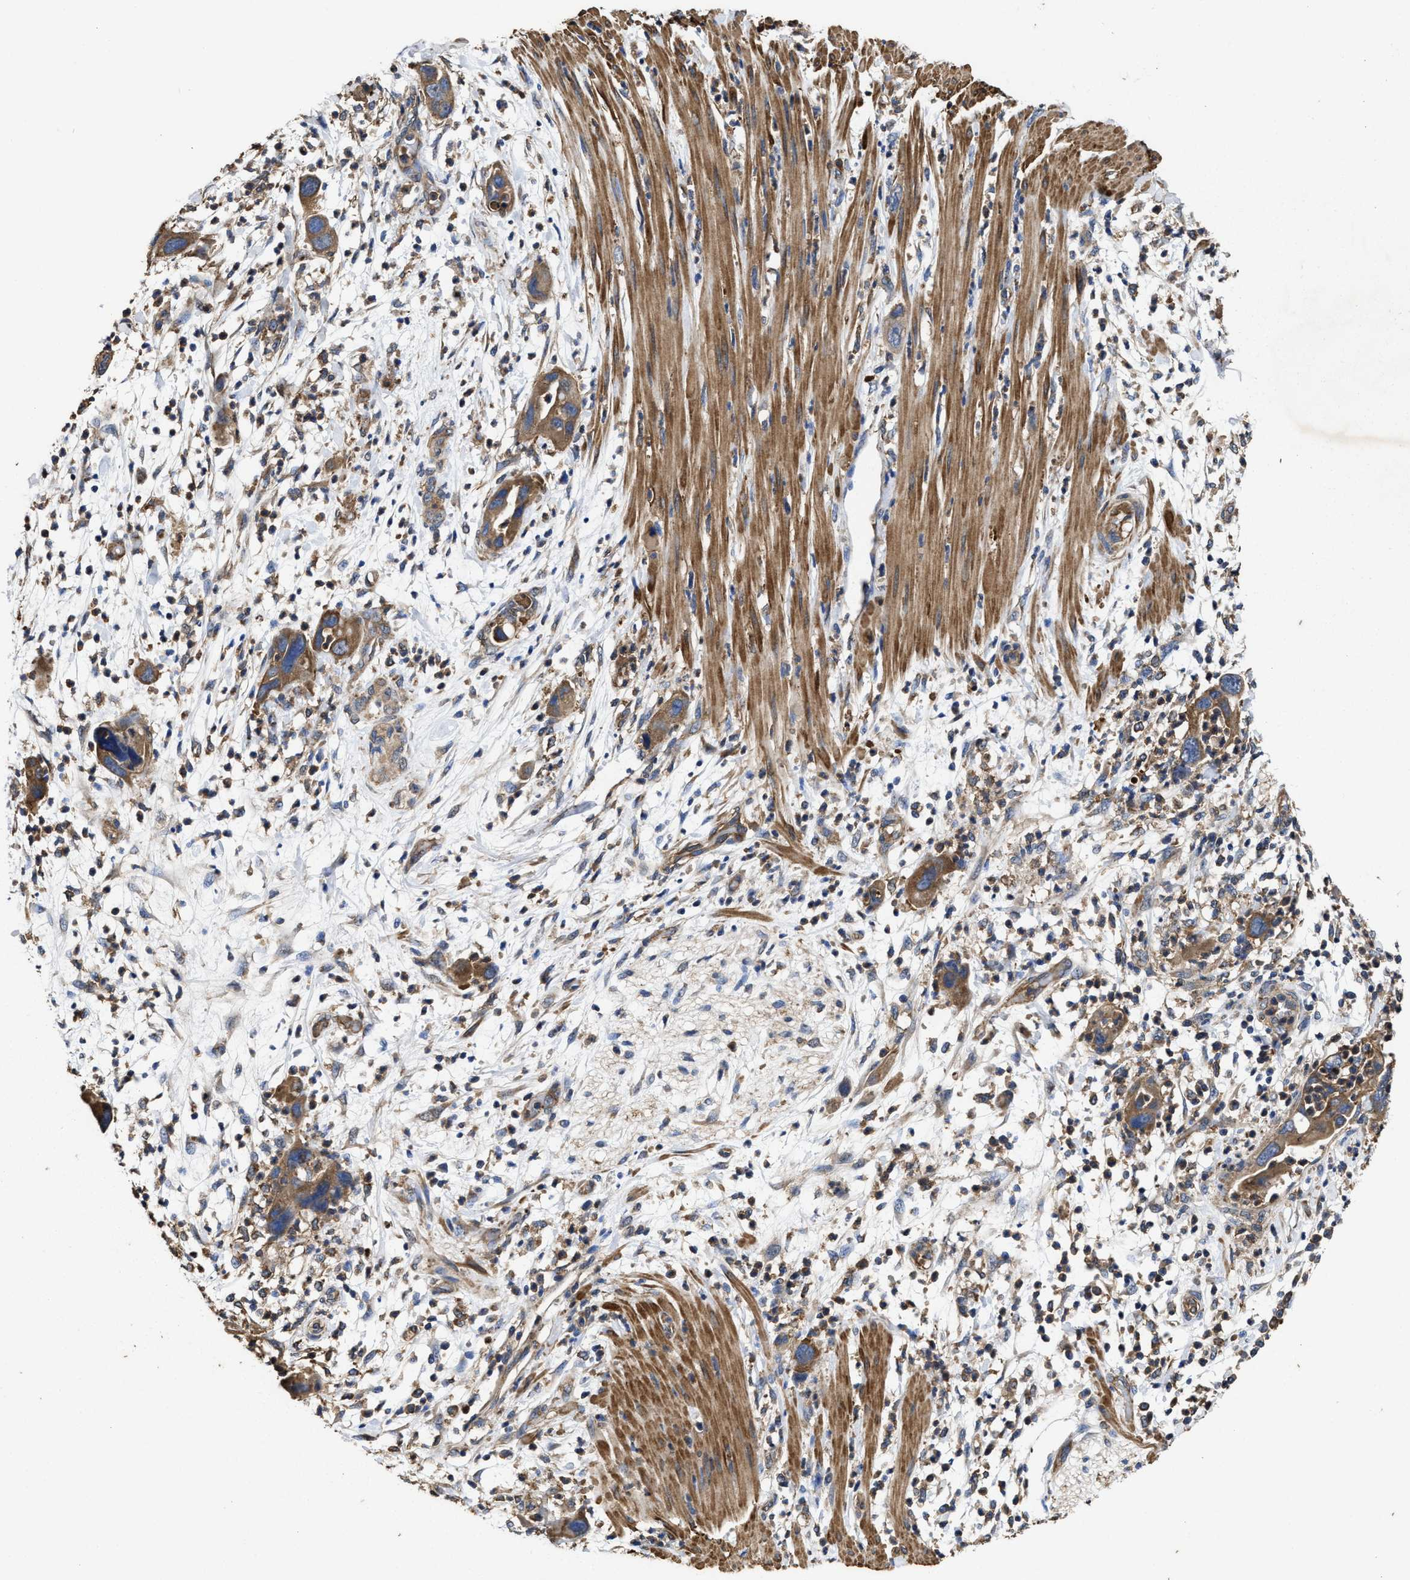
{"staining": {"intensity": "moderate", "quantity": ">75%", "location": "cytoplasmic/membranous"}, "tissue": "pancreatic cancer", "cell_type": "Tumor cells", "image_type": "cancer", "snomed": [{"axis": "morphology", "description": "Adenocarcinoma, NOS"}, {"axis": "topography", "description": "Pancreas"}], "caption": "The histopathology image demonstrates immunohistochemical staining of adenocarcinoma (pancreatic). There is moderate cytoplasmic/membranous staining is identified in about >75% of tumor cells.", "gene": "SFXN4", "patient": {"sex": "female", "age": 71}}